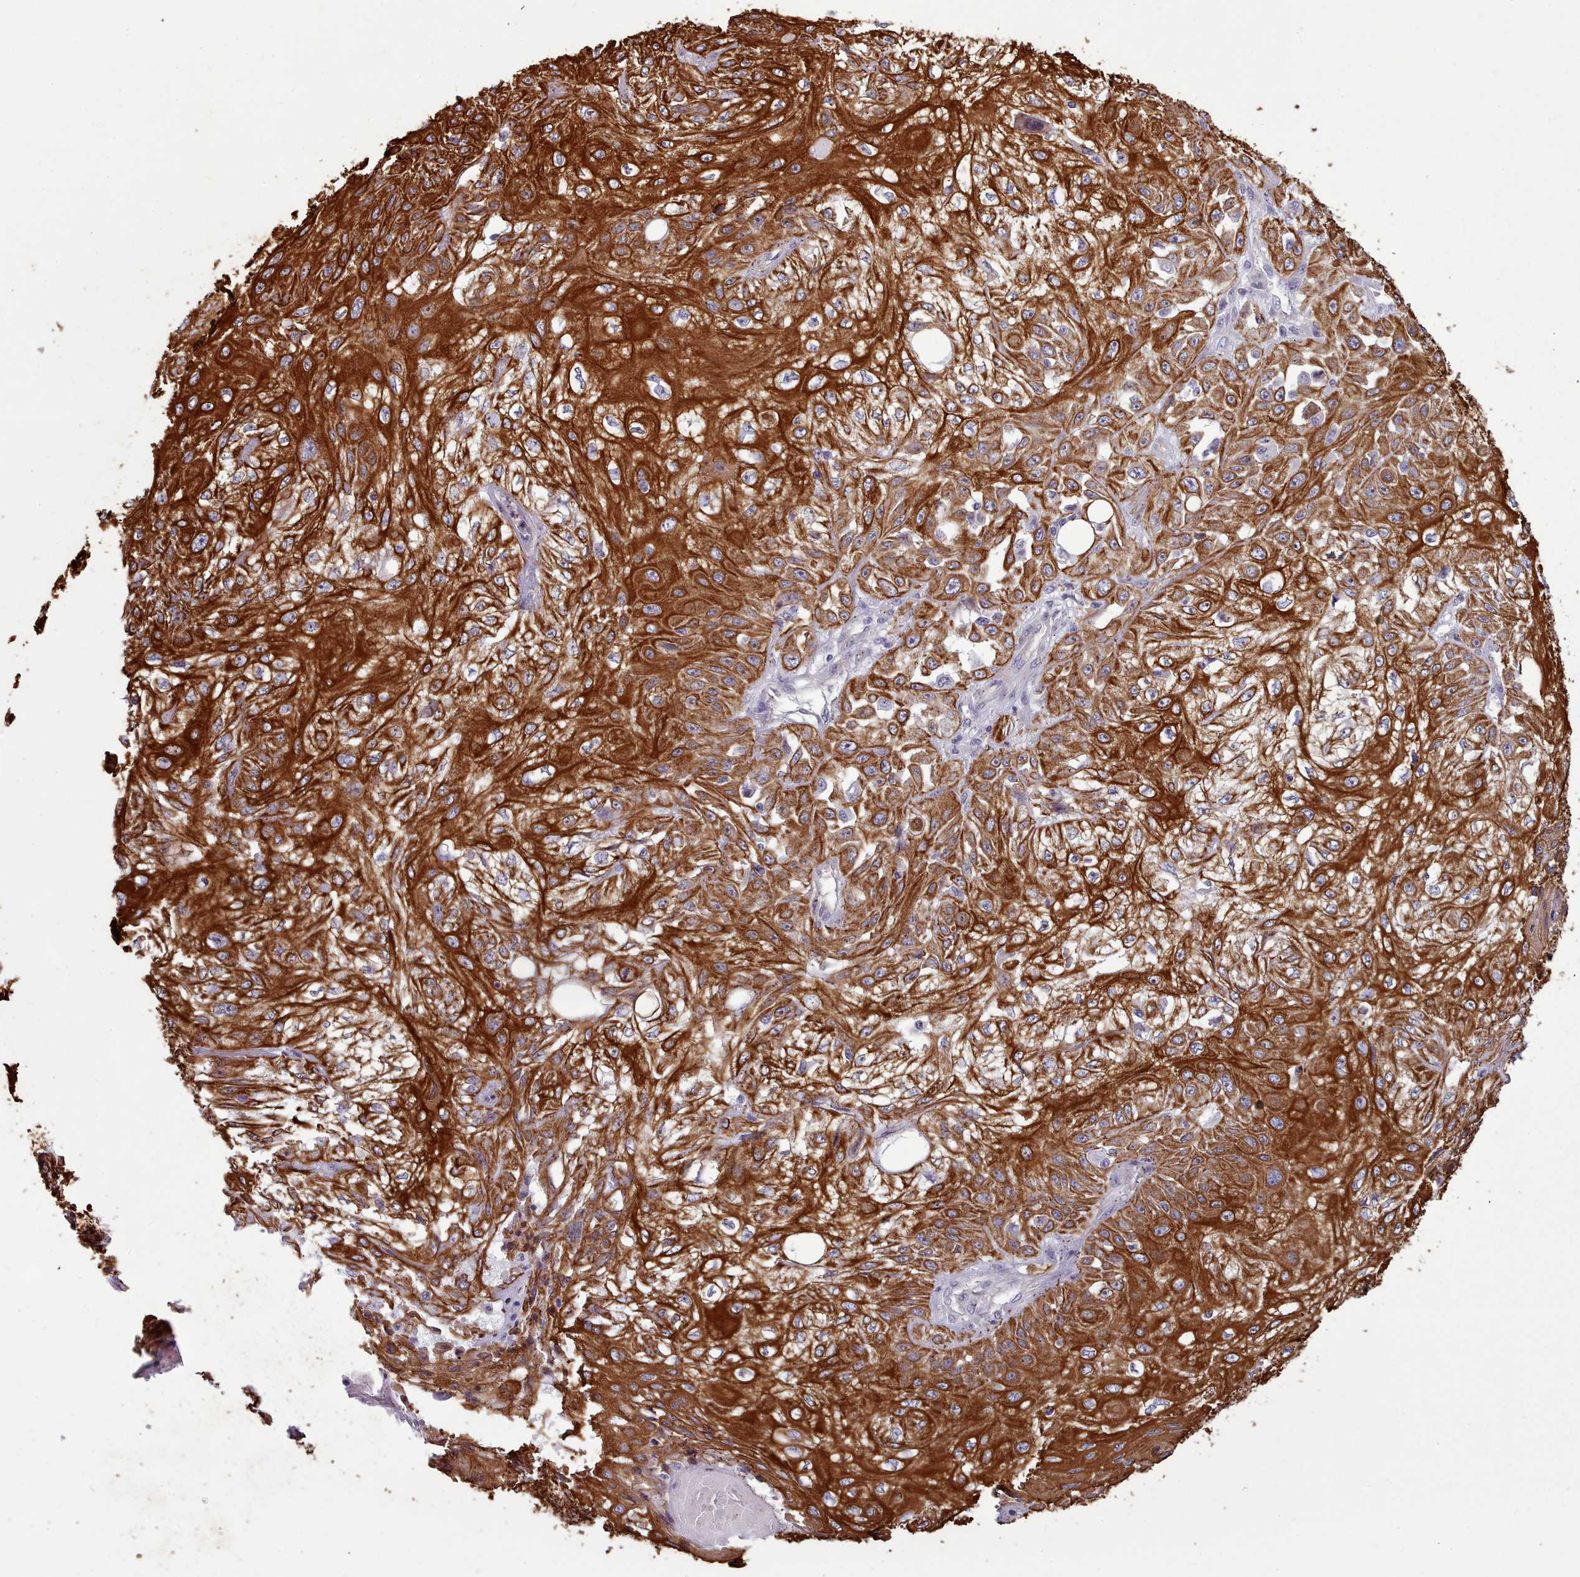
{"staining": {"intensity": "strong", "quantity": ">75%", "location": "cytoplasmic/membranous"}, "tissue": "skin cancer", "cell_type": "Tumor cells", "image_type": "cancer", "snomed": [{"axis": "morphology", "description": "Squamous cell carcinoma, NOS"}, {"axis": "morphology", "description": "Squamous cell carcinoma, metastatic, NOS"}, {"axis": "topography", "description": "Skin"}, {"axis": "topography", "description": "Lymph node"}], "caption": "High-magnification brightfield microscopy of skin squamous cell carcinoma stained with DAB (brown) and counterstained with hematoxylin (blue). tumor cells exhibit strong cytoplasmic/membranous positivity is seen in about>75% of cells. The staining is performed using DAB (3,3'-diaminobenzidine) brown chromogen to label protein expression. The nuclei are counter-stained blue using hematoxylin.", "gene": "PLD4", "patient": {"sex": "male", "age": 75}}